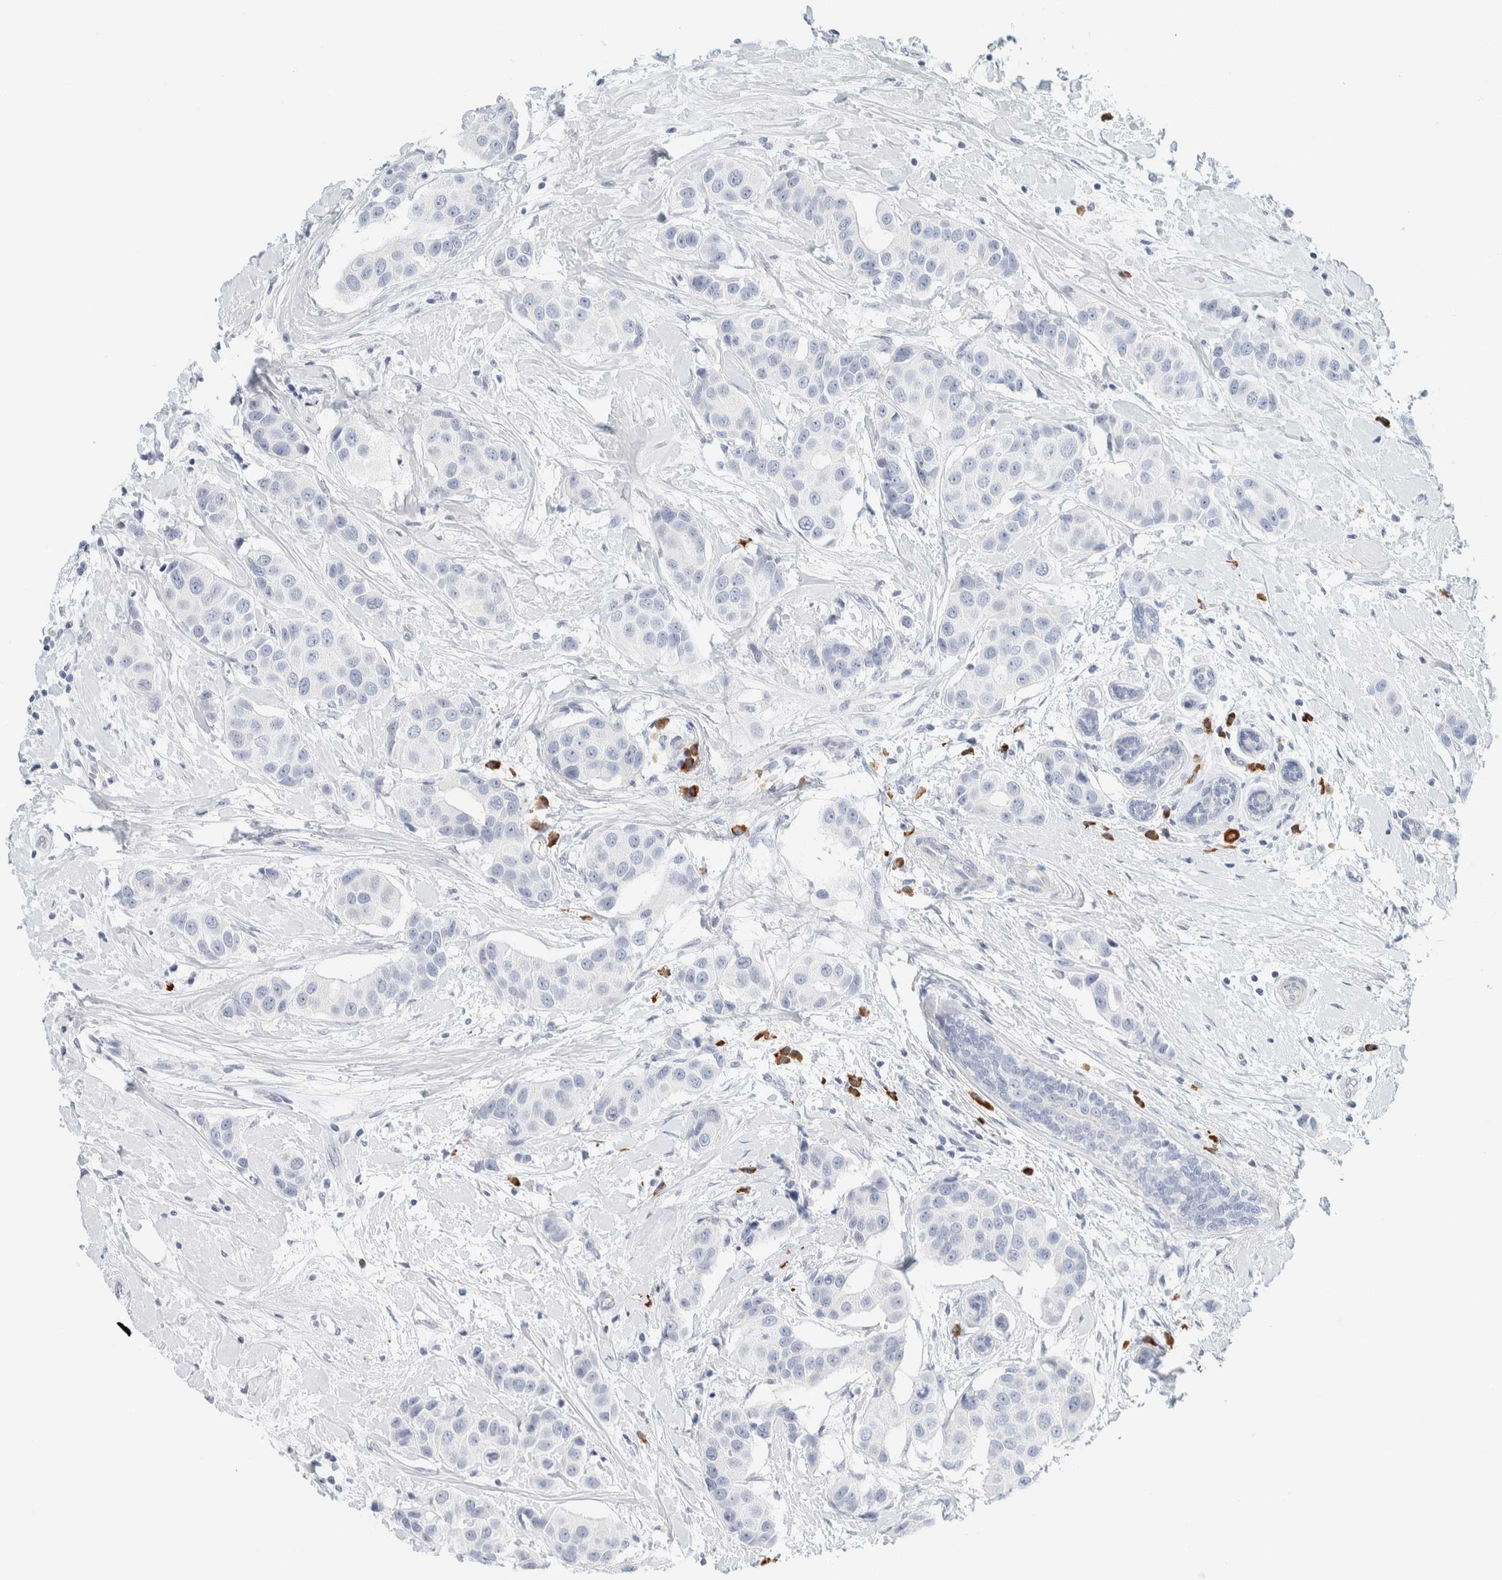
{"staining": {"intensity": "negative", "quantity": "none", "location": "none"}, "tissue": "breast cancer", "cell_type": "Tumor cells", "image_type": "cancer", "snomed": [{"axis": "morphology", "description": "Normal tissue, NOS"}, {"axis": "morphology", "description": "Duct carcinoma"}, {"axis": "topography", "description": "Breast"}], "caption": "A high-resolution image shows IHC staining of breast invasive ductal carcinoma, which shows no significant positivity in tumor cells.", "gene": "ARHGAP27", "patient": {"sex": "female", "age": 39}}